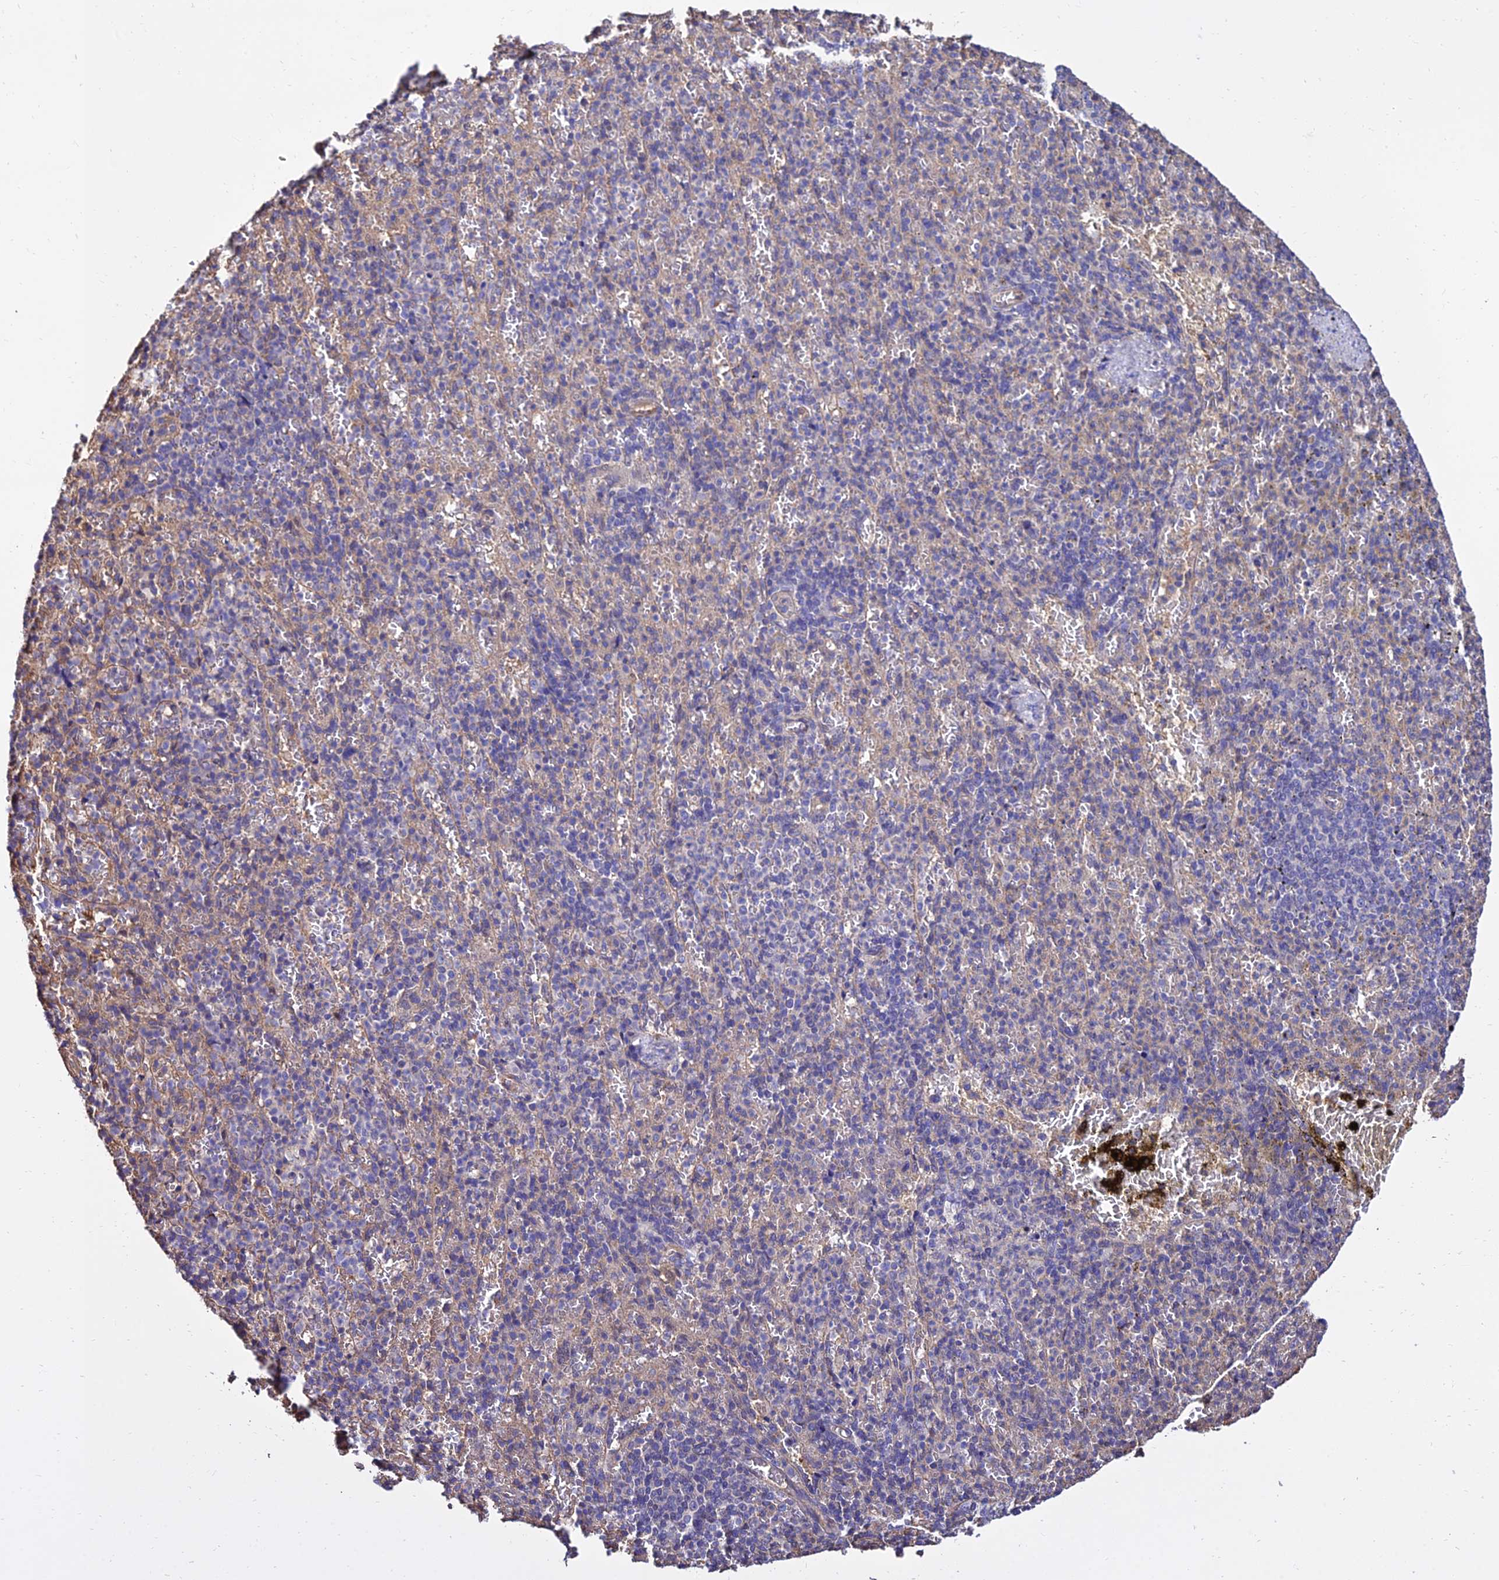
{"staining": {"intensity": "negative", "quantity": "none", "location": "none"}, "tissue": "spleen", "cell_type": "Cells in red pulp", "image_type": "normal", "snomed": [{"axis": "morphology", "description": "Normal tissue, NOS"}, {"axis": "topography", "description": "Spleen"}], "caption": "A high-resolution histopathology image shows immunohistochemistry (IHC) staining of unremarkable spleen, which reveals no significant positivity in cells in red pulp.", "gene": "CALM1", "patient": {"sex": "female", "age": 74}}